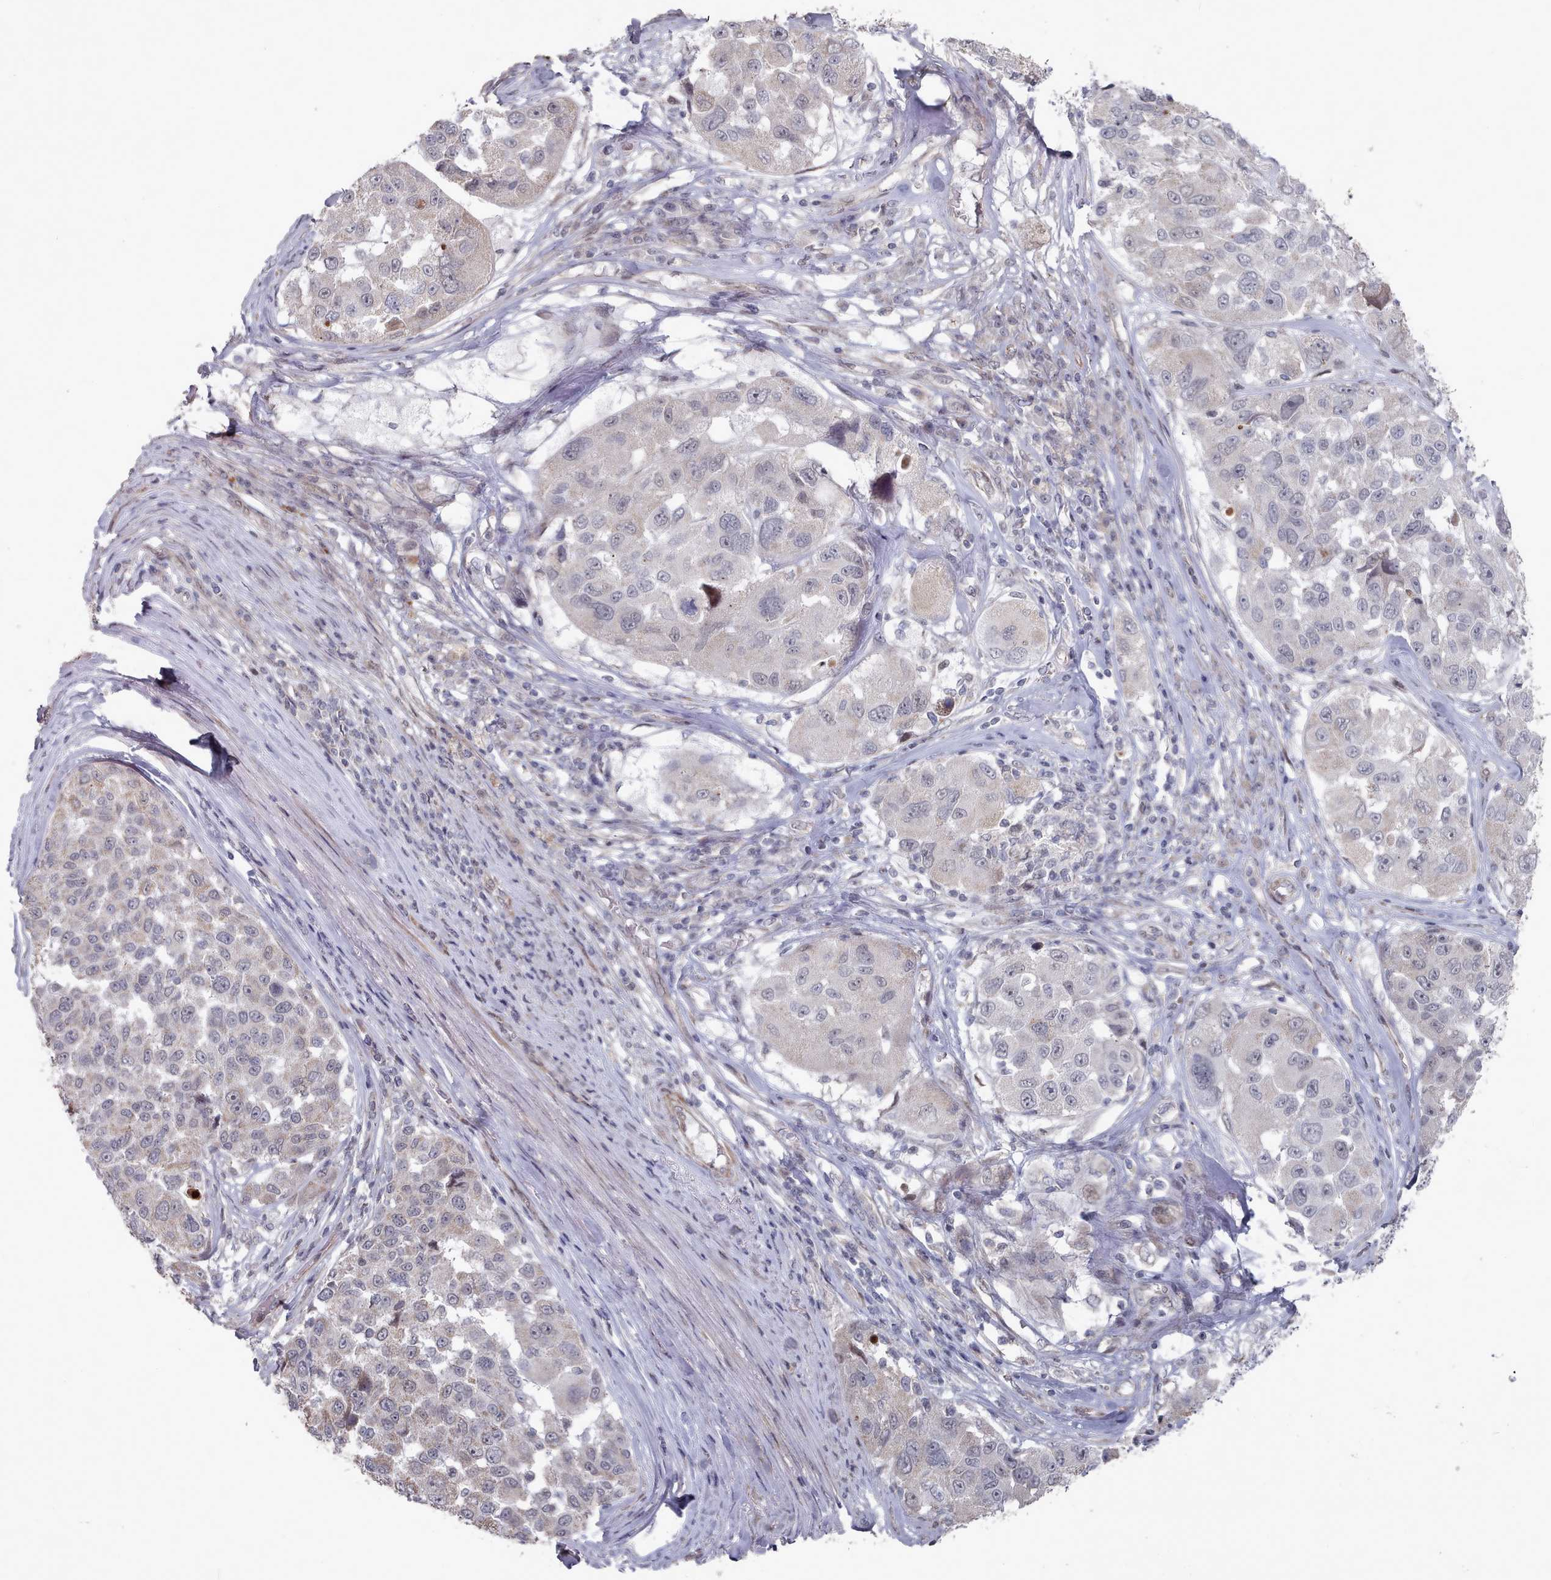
{"staining": {"intensity": "negative", "quantity": "none", "location": "none"}, "tissue": "melanoma", "cell_type": "Tumor cells", "image_type": "cancer", "snomed": [{"axis": "morphology", "description": "Malignant melanoma, NOS"}, {"axis": "topography", "description": "Skin"}], "caption": "A histopathology image of malignant melanoma stained for a protein demonstrates no brown staining in tumor cells.", "gene": "CPSF4", "patient": {"sex": "female", "age": 66}}